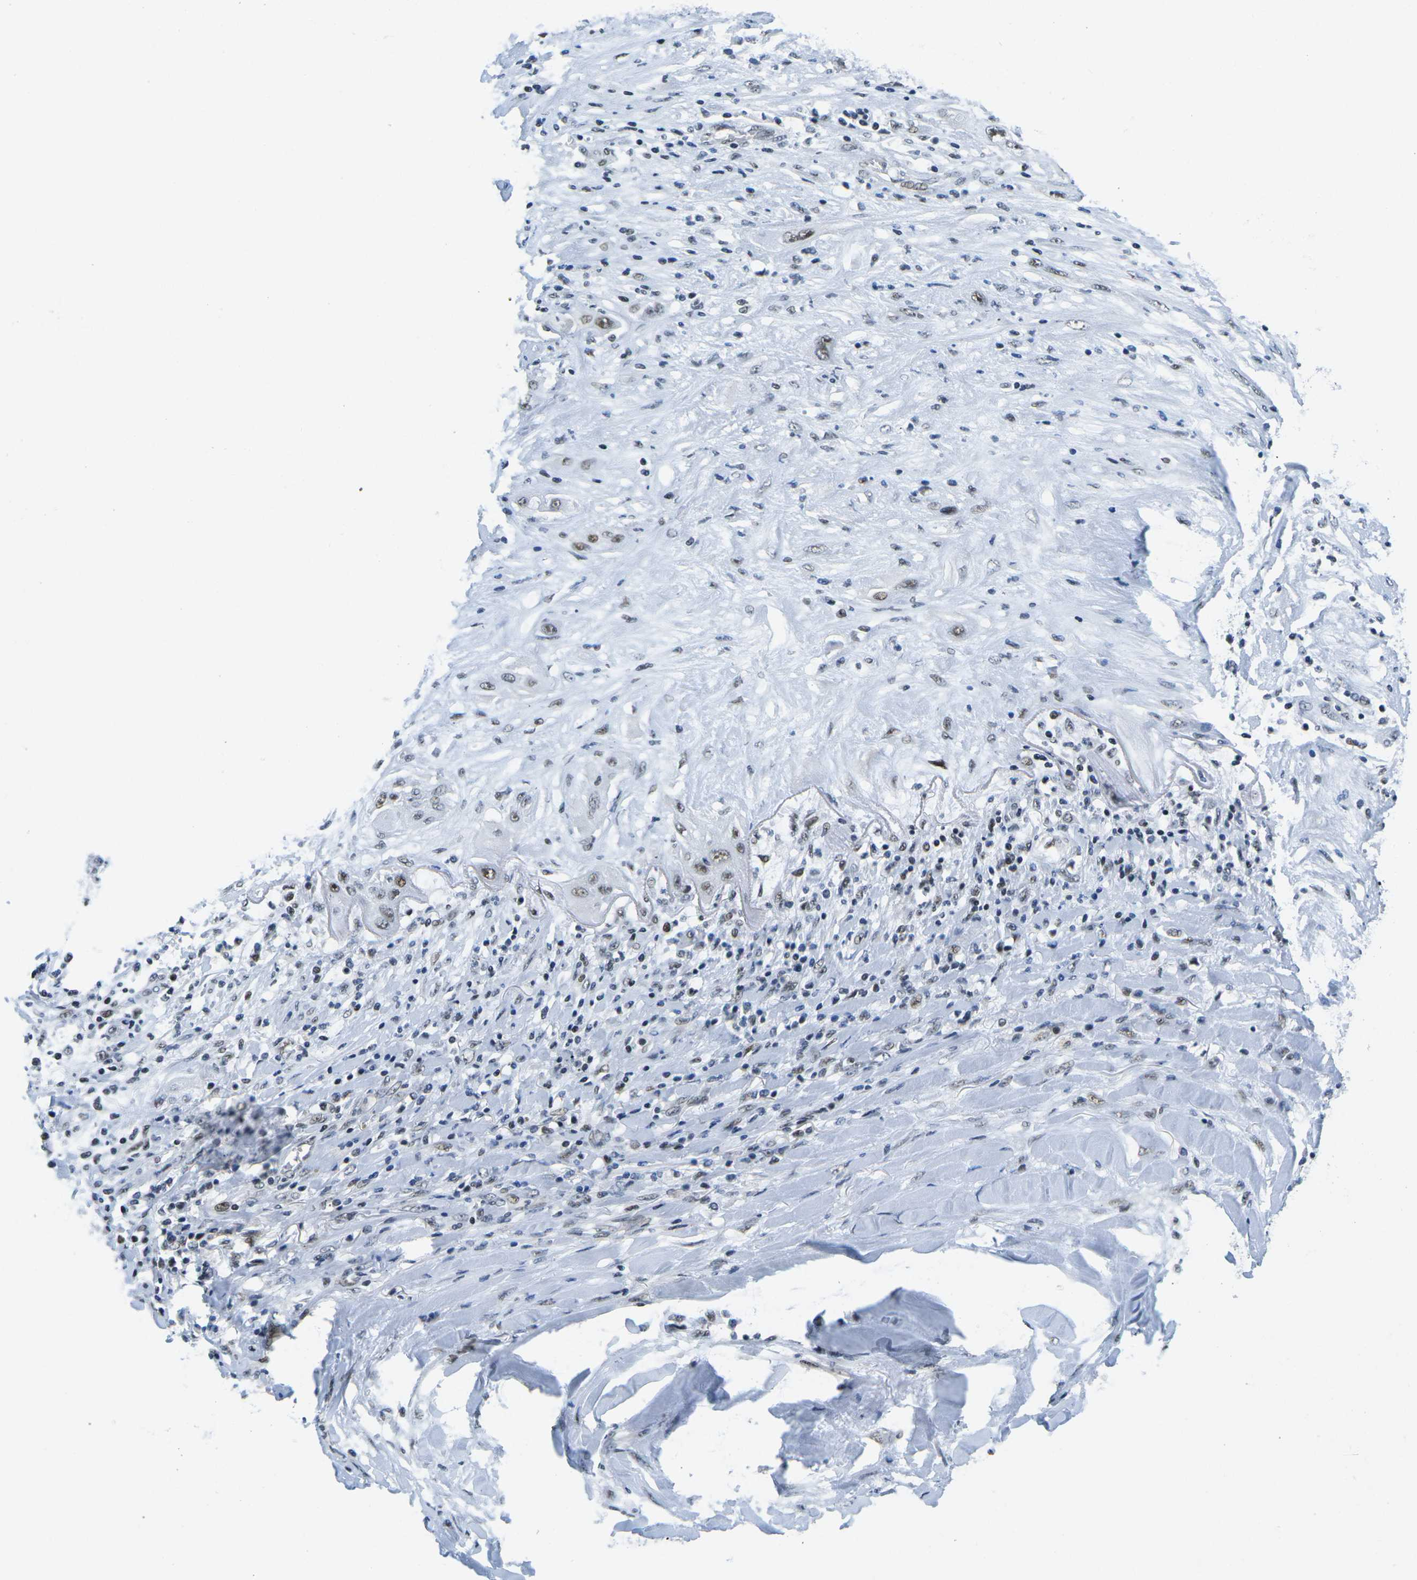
{"staining": {"intensity": "moderate", "quantity": ">75%", "location": "nuclear"}, "tissue": "lung cancer", "cell_type": "Tumor cells", "image_type": "cancer", "snomed": [{"axis": "morphology", "description": "Squamous cell carcinoma, NOS"}, {"axis": "topography", "description": "Lung"}], "caption": "Immunohistochemical staining of human squamous cell carcinoma (lung) displays moderate nuclear protein expression in approximately >75% of tumor cells.", "gene": "PRPF8", "patient": {"sex": "female", "age": 47}}